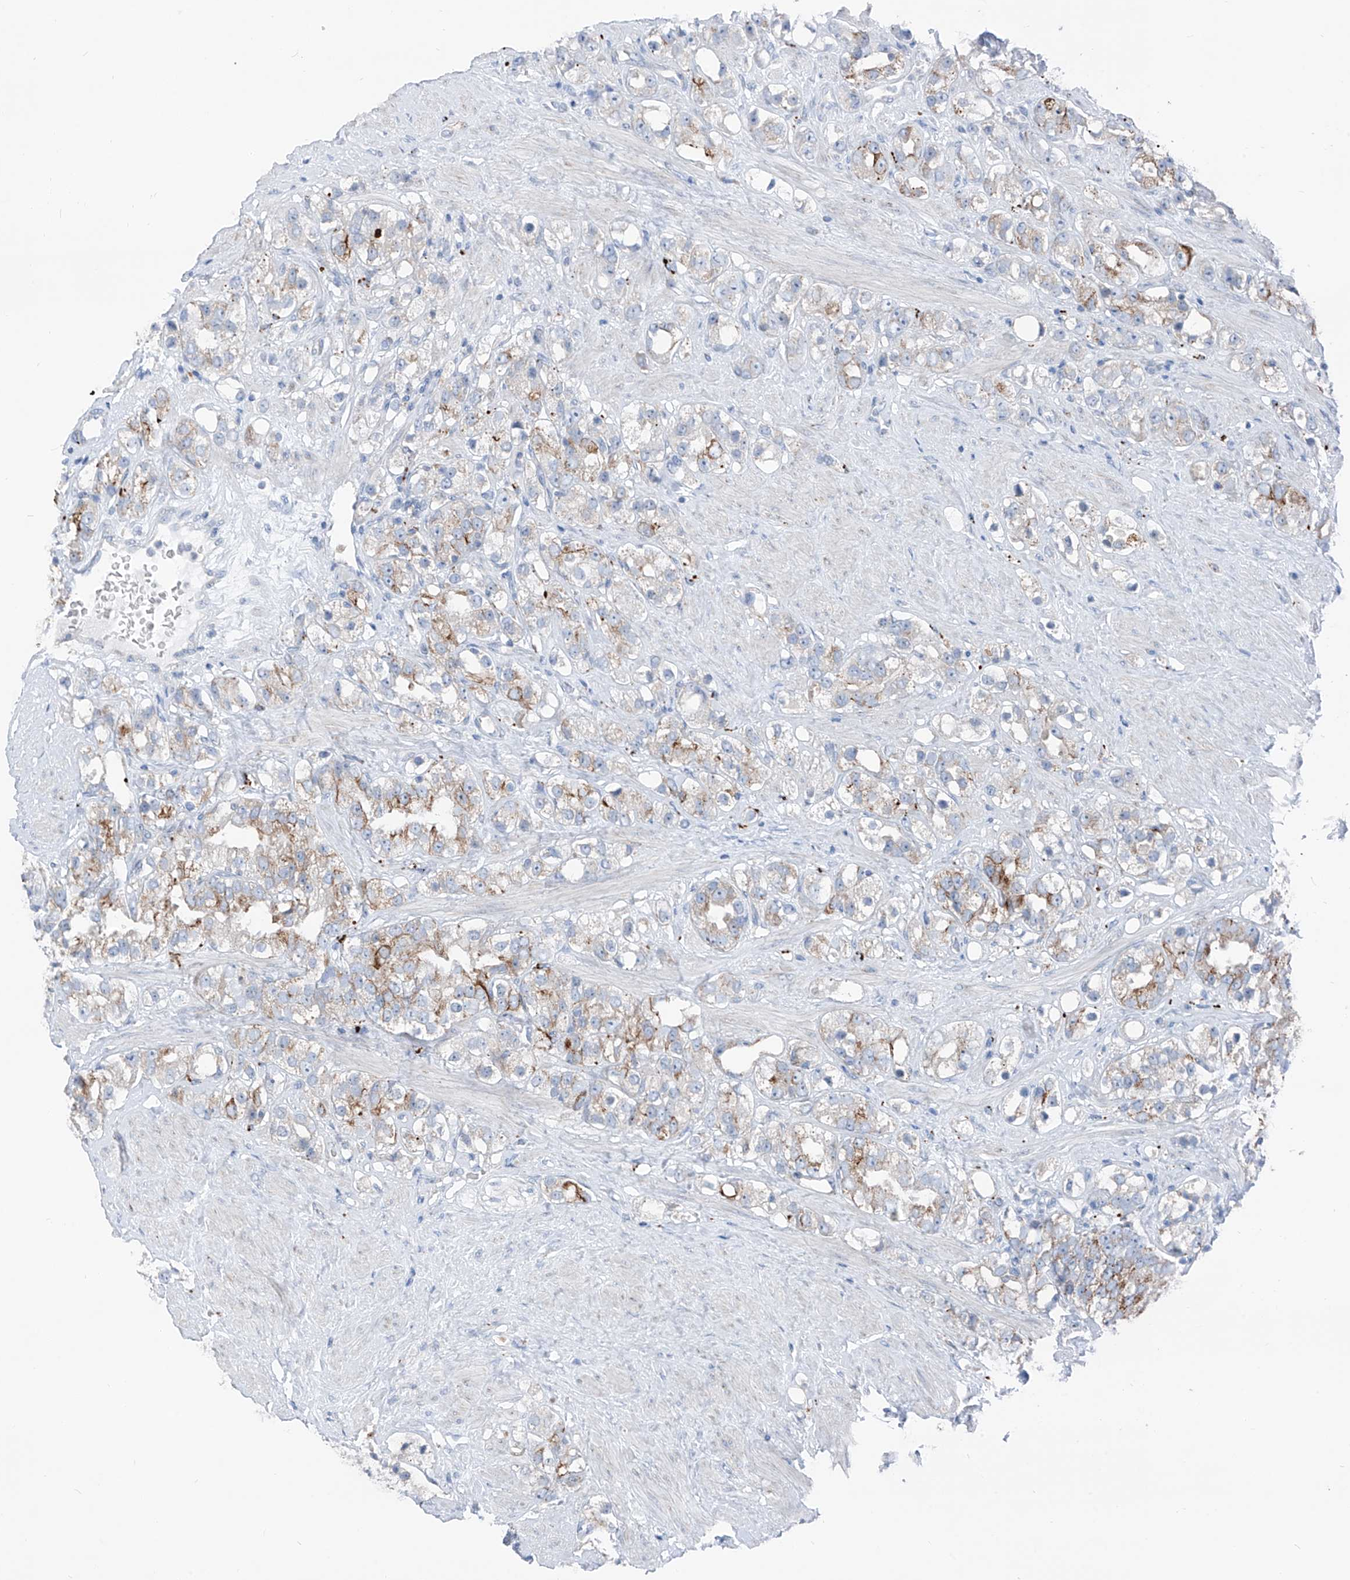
{"staining": {"intensity": "moderate", "quantity": ">75%", "location": "cytoplasmic/membranous"}, "tissue": "prostate cancer", "cell_type": "Tumor cells", "image_type": "cancer", "snomed": [{"axis": "morphology", "description": "Adenocarcinoma, NOS"}, {"axis": "topography", "description": "Prostate"}], "caption": "This micrograph shows prostate cancer (adenocarcinoma) stained with IHC to label a protein in brown. The cytoplasmic/membranous of tumor cells show moderate positivity for the protein. Nuclei are counter-stained blue.", "gene": "GPR137C", "patient": {"sex": "male", "age": 79}}